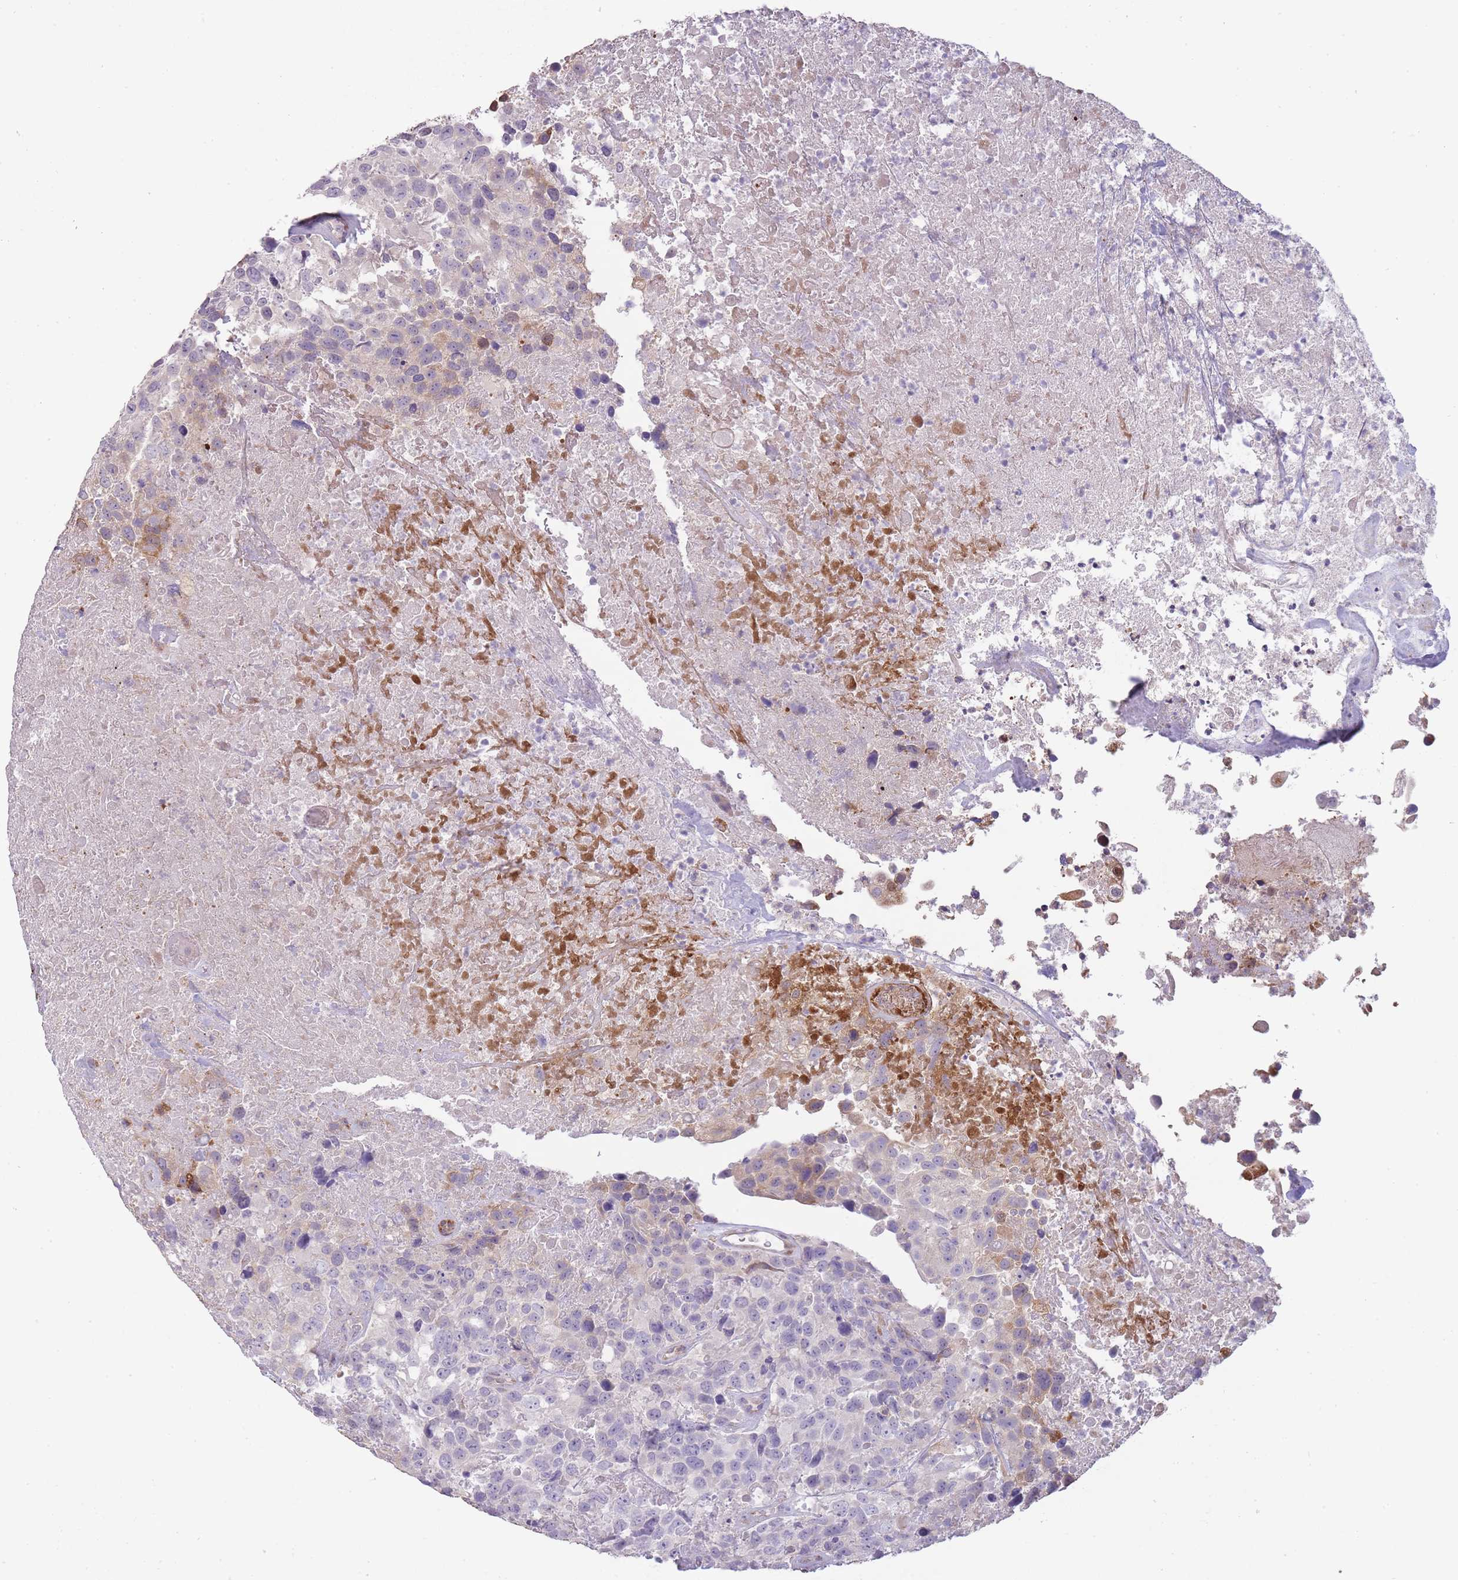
{"staining": {"intensity": "negative", "quantity": "none", "location": "none"}, "tissue": "urothelial cancer", "cell_type": "Tumor cells", "image_type": "cancer", "snomed": [{"axis": "morphology", "description": "Urothelial carcinoma, High grade"}, {"axis": "topography", "description": "Urinary bladder"}], "caption": "This image is of urothelial cancer stained with immunohistochemistry to label a protein in brown with the nuclei are counter-stained blue. There is no staining in tumor cells.", "gene": "PPP3R2", "patient": {"sex": "female", "age": 70}}